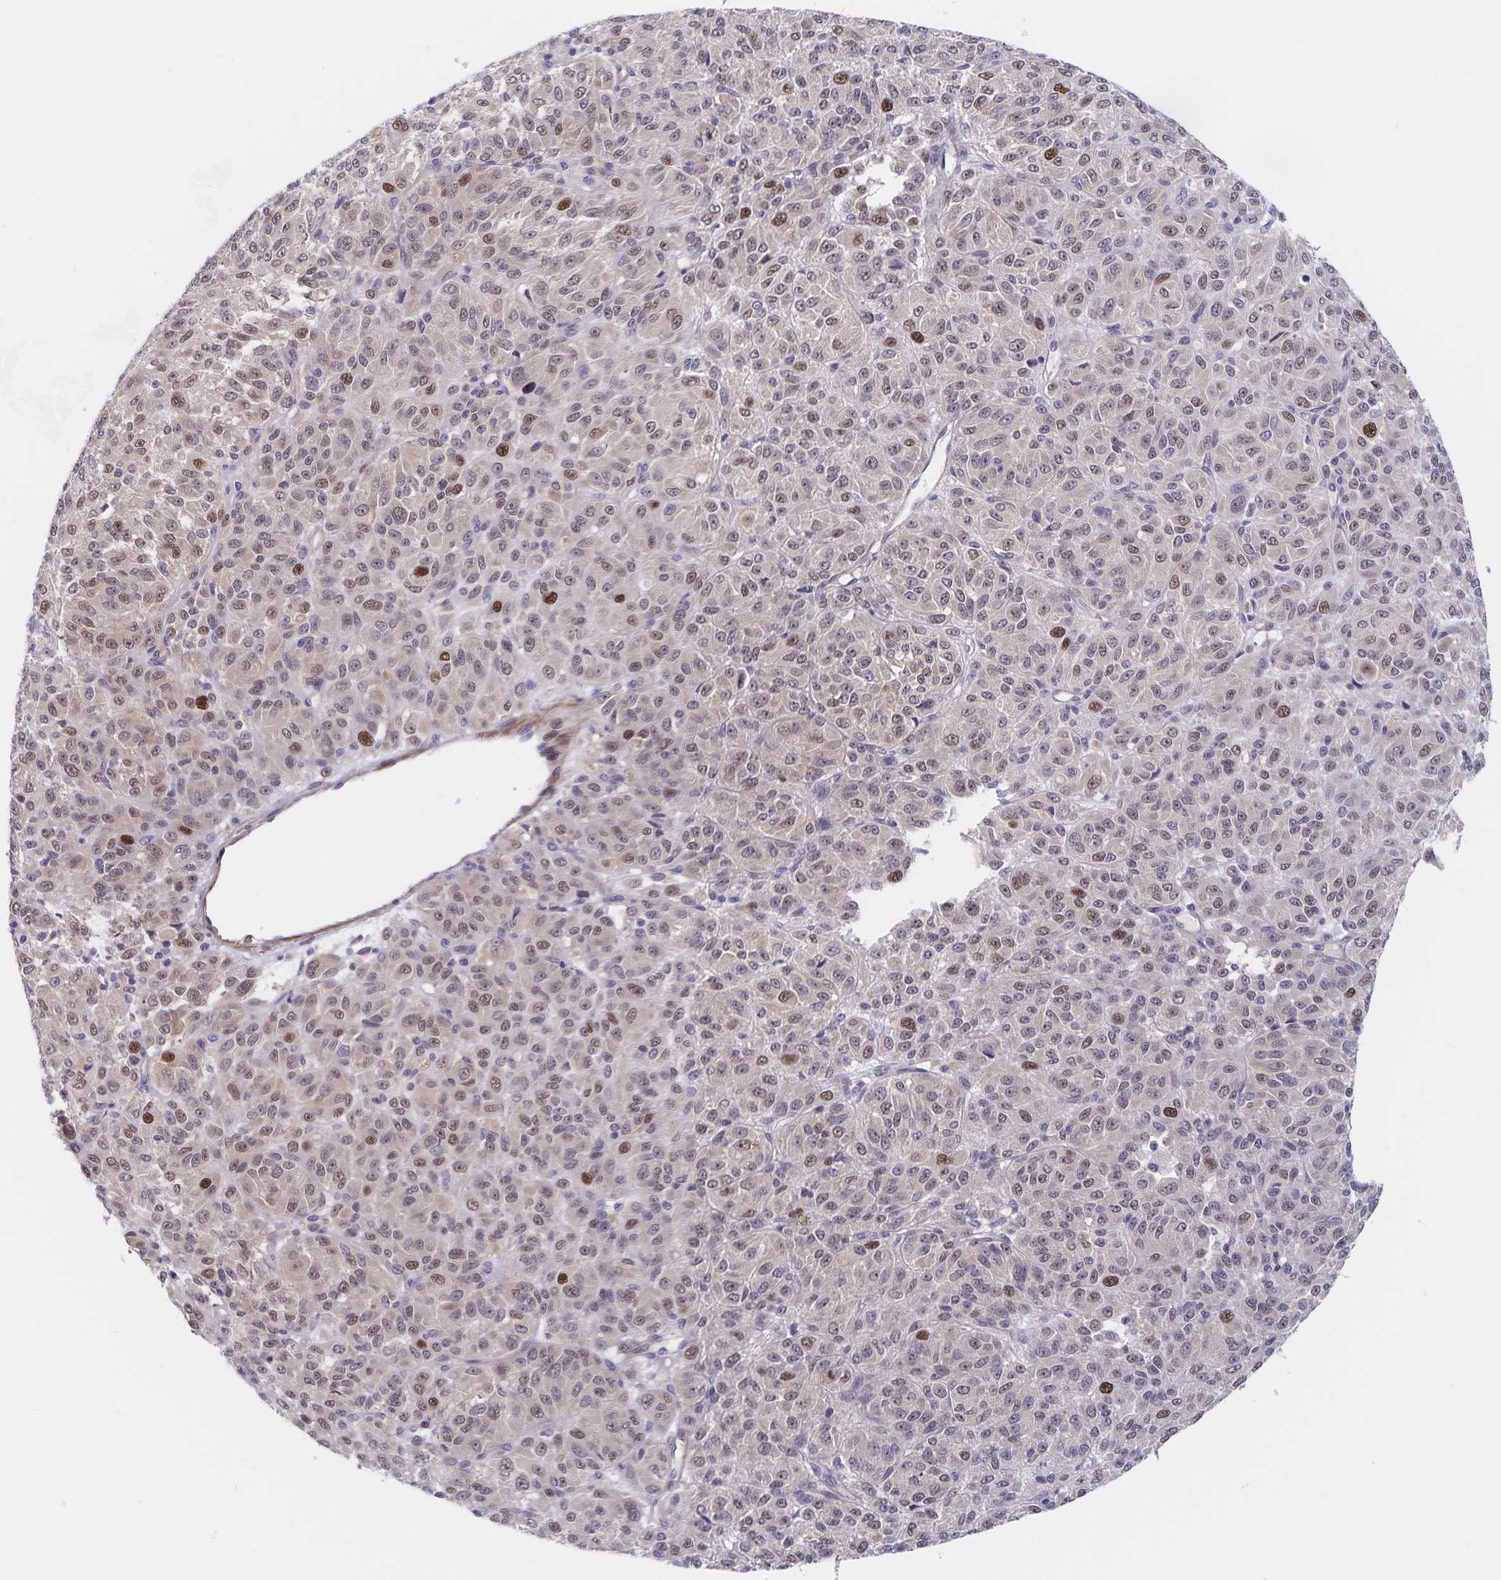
{"staining": {"intensity": "weak", "quantity": "25%-75%", "location": "nuclear"}, "tissue": "melanoma", "cell_type": "Tumor cells", "image_type": "cancer", "snomed": [{"axis": "morphology", "description": "Malignant melanoma, Metastatic site"}, {"axis": "topography", "description": "Brain"}], "caption": "Protein staining by immunohistochemistry (IHC) displays weak nuclear staining in approximately 25%-75% of tumor cells in malignant melanoma (metastatic site). (DAB (3,3'-diaminobenzidine) IHC with brightfield microscopy, high magnification).", "gene": "BAG6", "patient": {"sex": "female", "age": 56}}